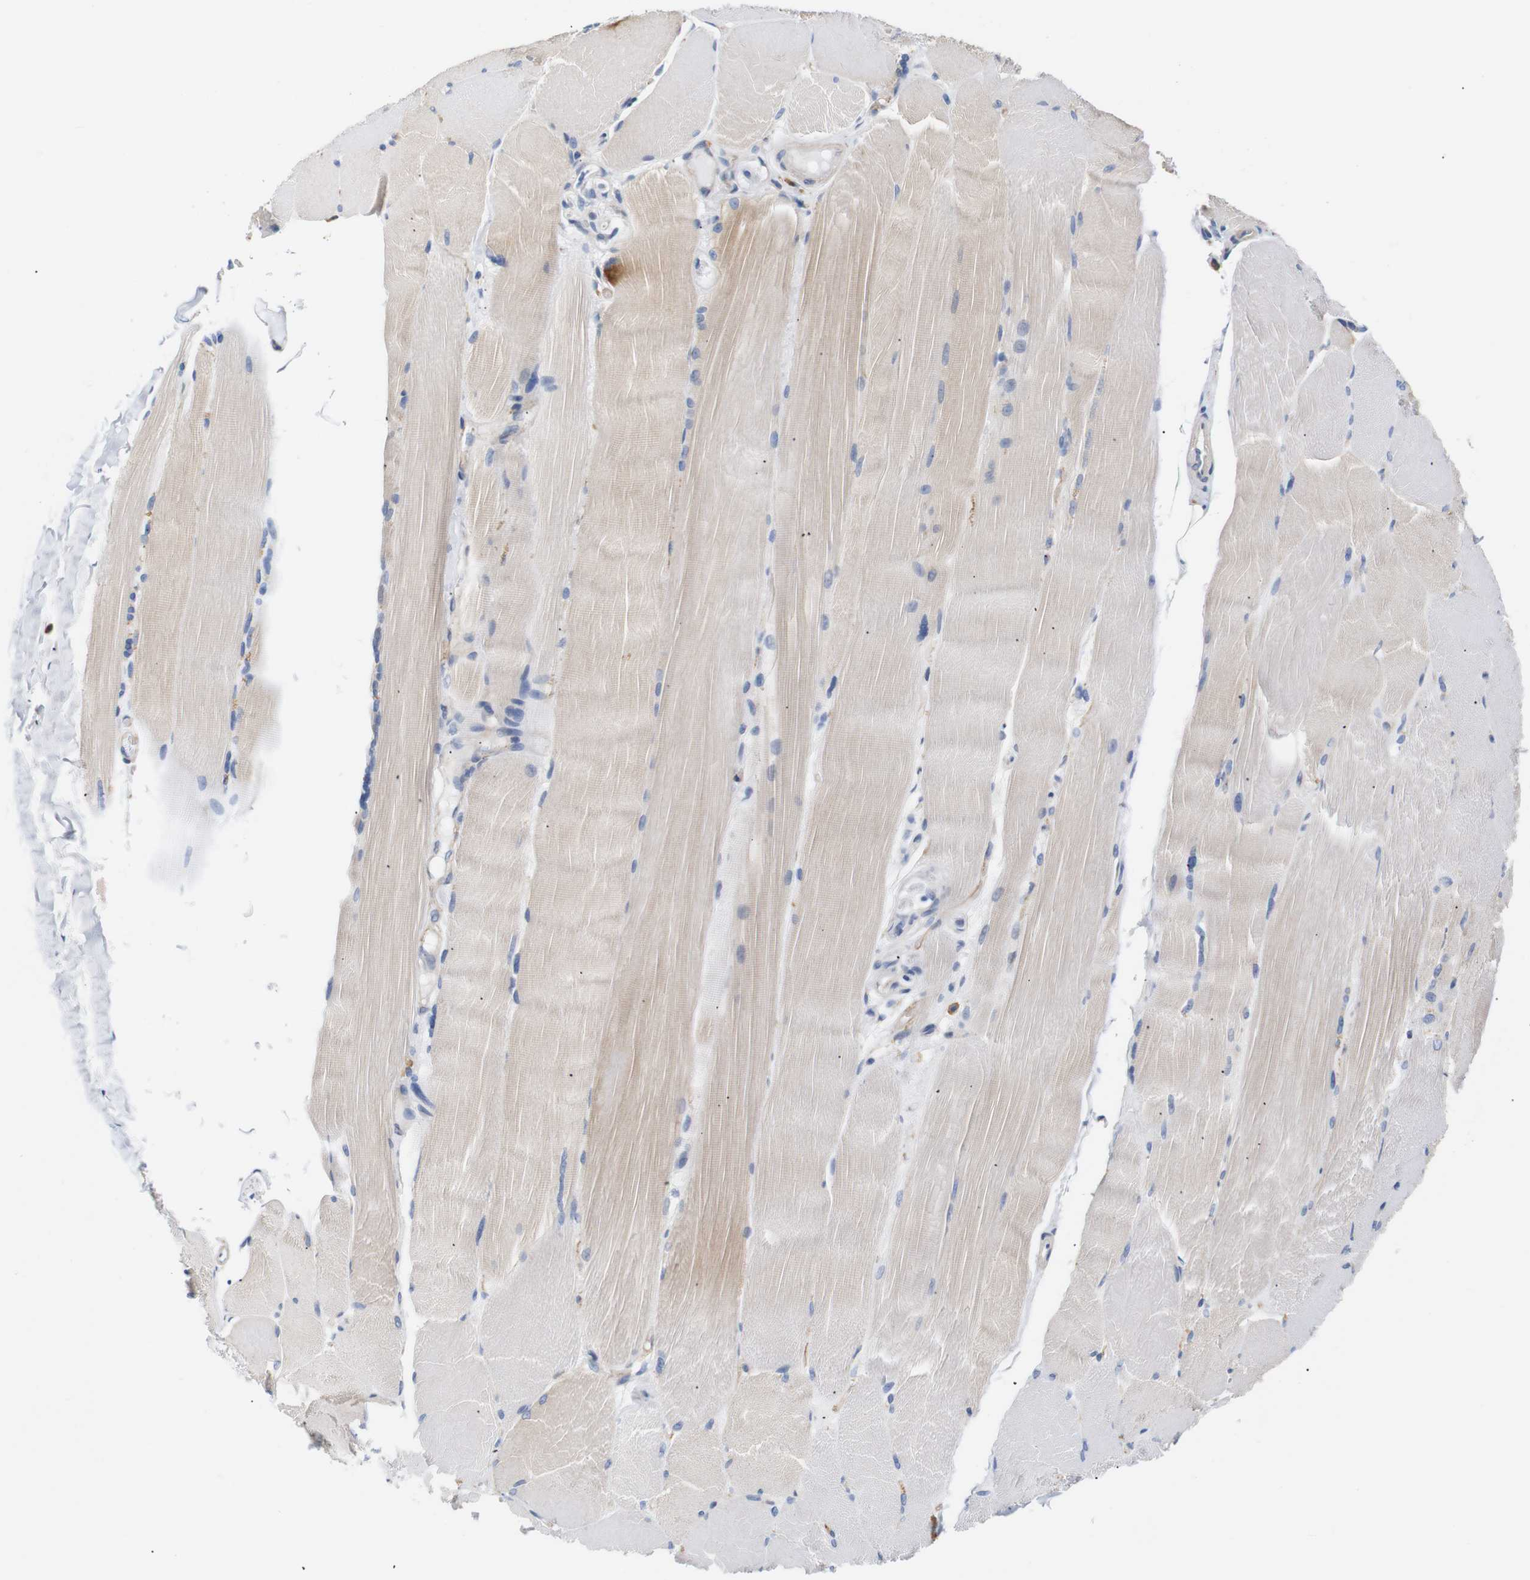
{"staining": {"intensity": "weak", "quantity": "25%-75%", "location": "cytoplasmic/membranous"}, "tissue": "skeletal muscle", "cell_type": "Myocytes", "image_type": "normal", "snomed": [{"axis": "morphology", "description": "Normal tissue, NOS"}, {"axis": "topography", "description": "Skin"}, {"axis": "topography", "description": "Skeletal muscle"}], "caption": "Benign skeletal muscle was stained to show a protein in brown. There is low levels of weak cytoplasmic/membranous positivity in approximately 25%-75% of myocytes. The protein of interest is shown in brown color, while the nuclei are stained blue.", "gene": "STMN3", "patient": {"sex": "male", "age": 83}}